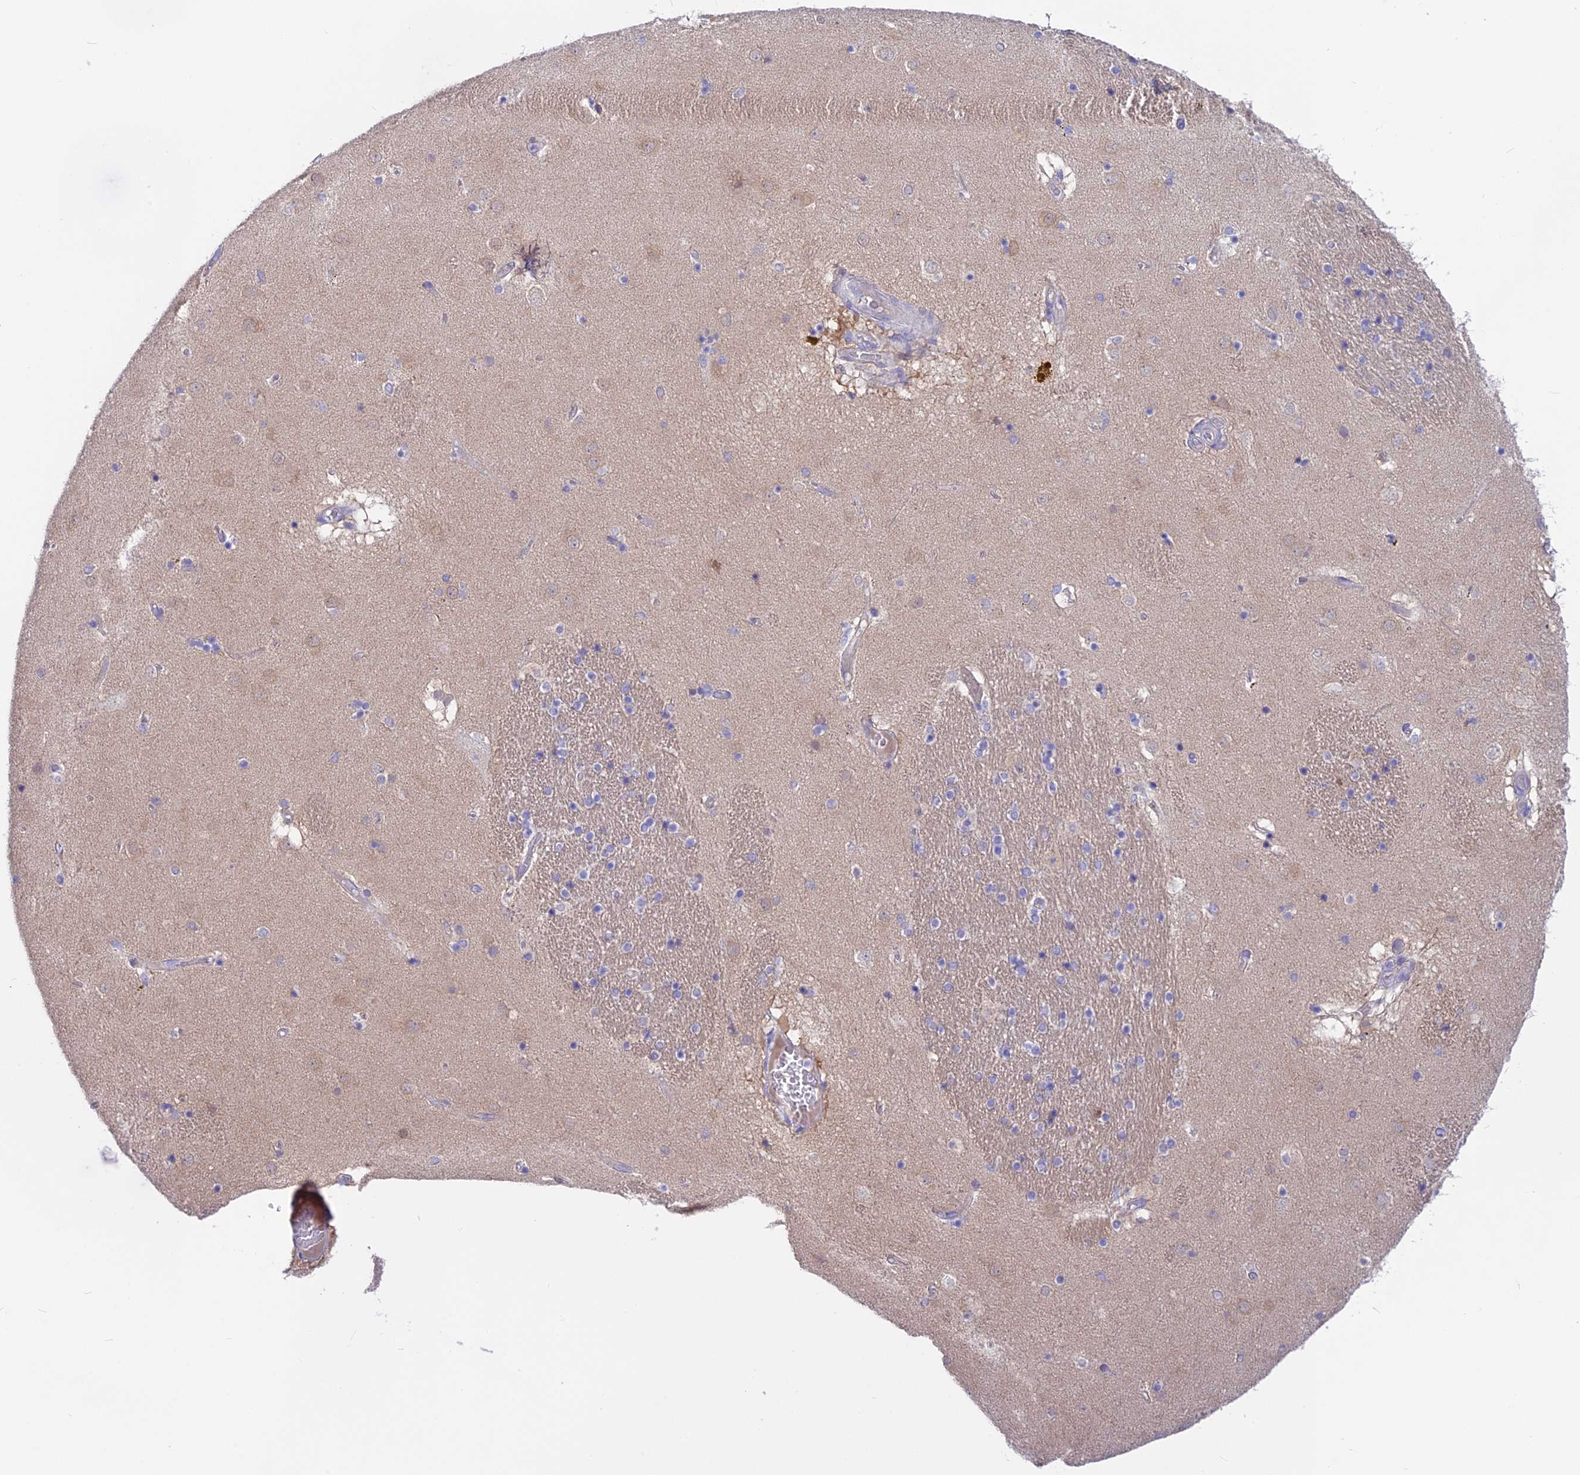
{"staining": {"intensity": "negative", "quantity": "none", "location": "none"}, "tissue": "caudate", "cell_type": "Glial cells", "image_type": "normal", "snomed": [{"axis": "morphology", "description": "Normal tissue, NOS"}, {"axis": "topography", "description": "Lateral ventricle wall"}], "caption": "This is a histopathology image of immunohistochemistry staining of benign caudate, which shows no staining in glial cells. The staining is performed using DAB (3,3'-diaminobenzidine) brown chromogen with nuclei counter-stained in using hematoxylin.", "gene": "LZTFL1", "patient": {"sex": "male", "age": 70}}